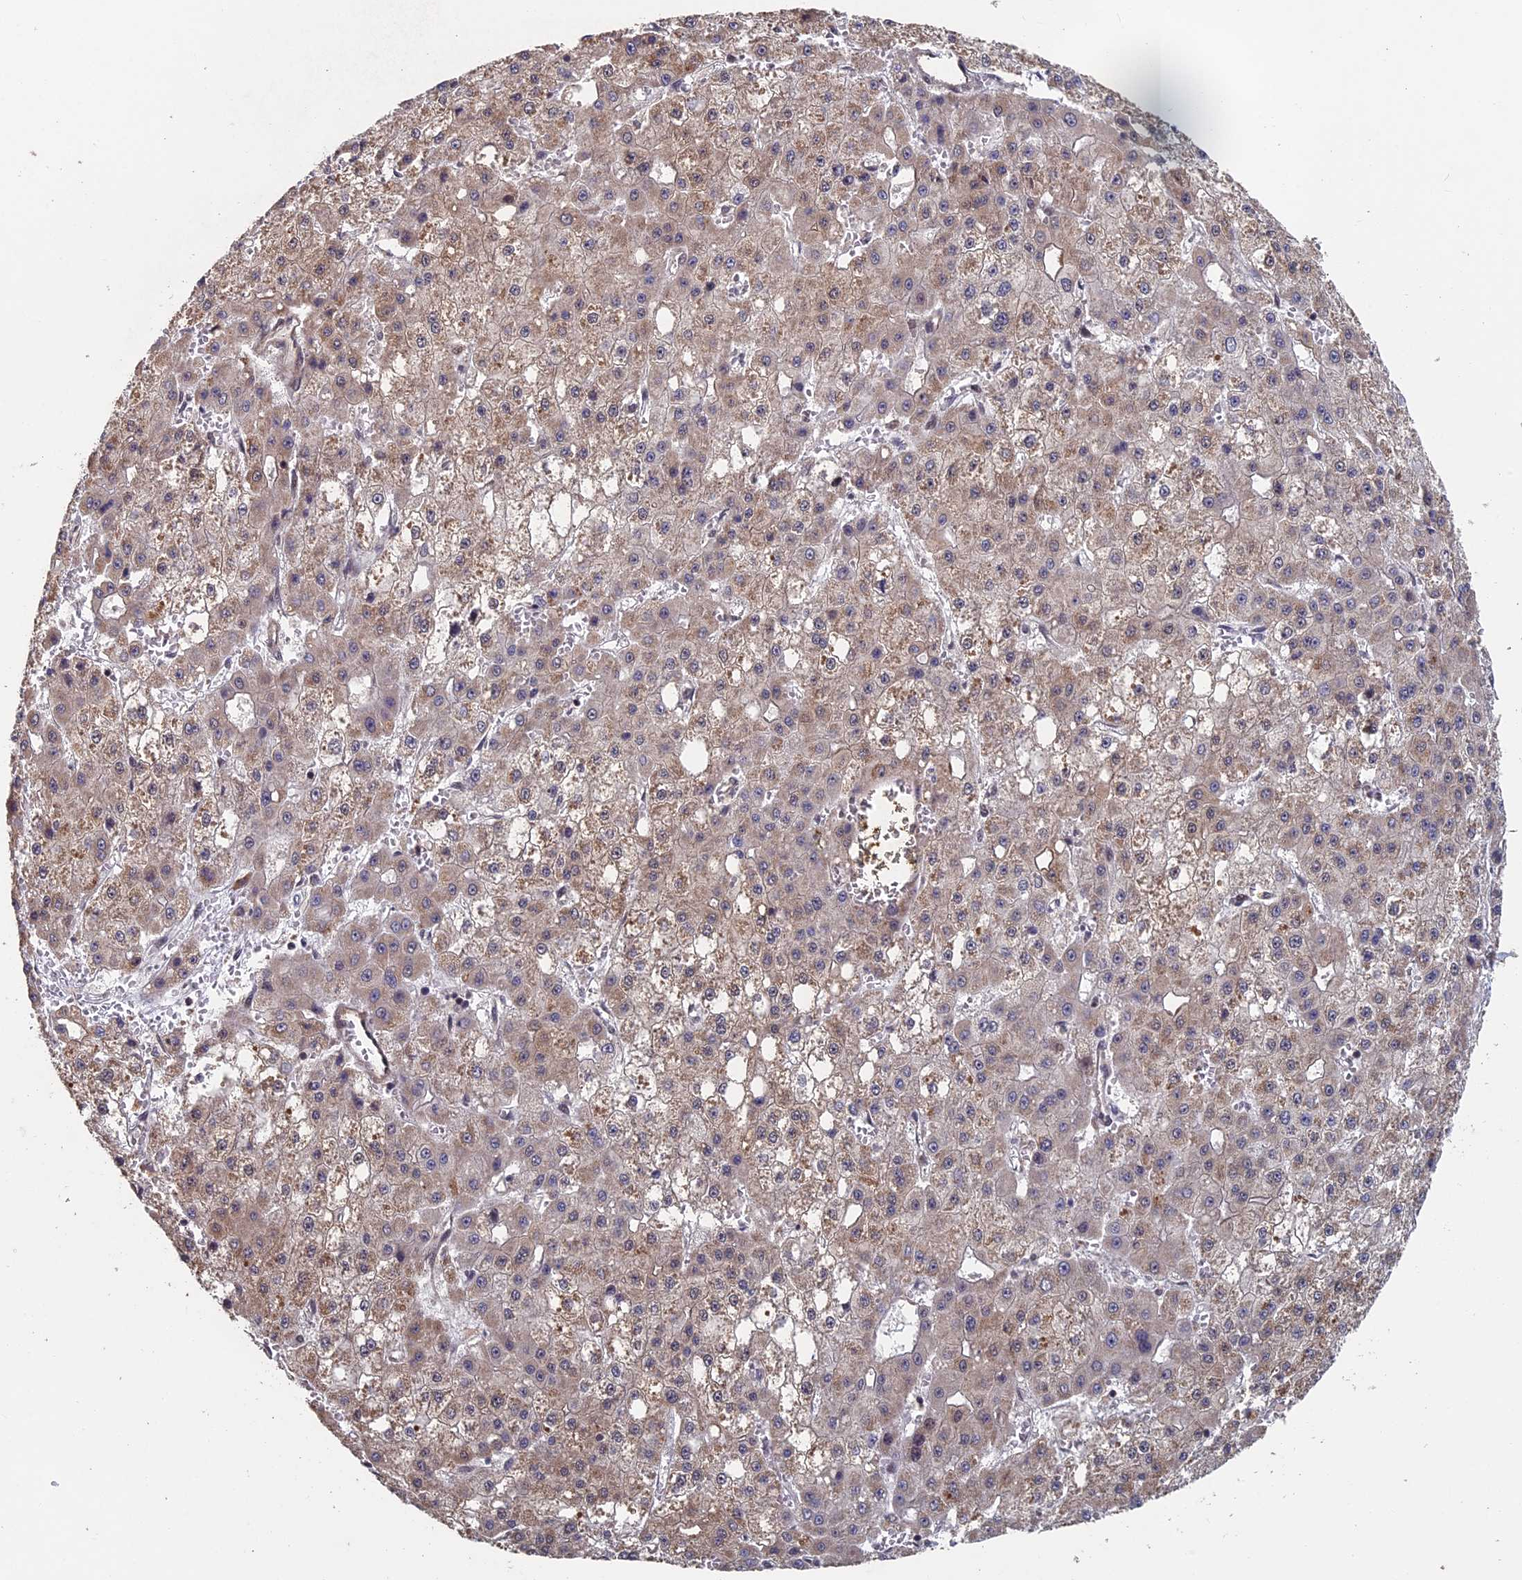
{"staining": {"intensity": "weak", "quantity": "25%-75%", "location": "cytoplasmic/membranous"}, "tissue": "liver cancer", "cell_type": "Tumor cells", "image_type": "cancer", "snomed": [{"axis": "morphology", "description": "Carcinoma, Hepatocellular, NOS"}, {"axis": "topography", "description": "Liver"}], "caption": "An image of liver cancer (hepatocellular carcinoma) stained for a protein reveals weak cytoplasmic/membranous brown staining in tumor cells.", "gene": "KIAA1328", "patient": {"sex": "male", "age": 47}}